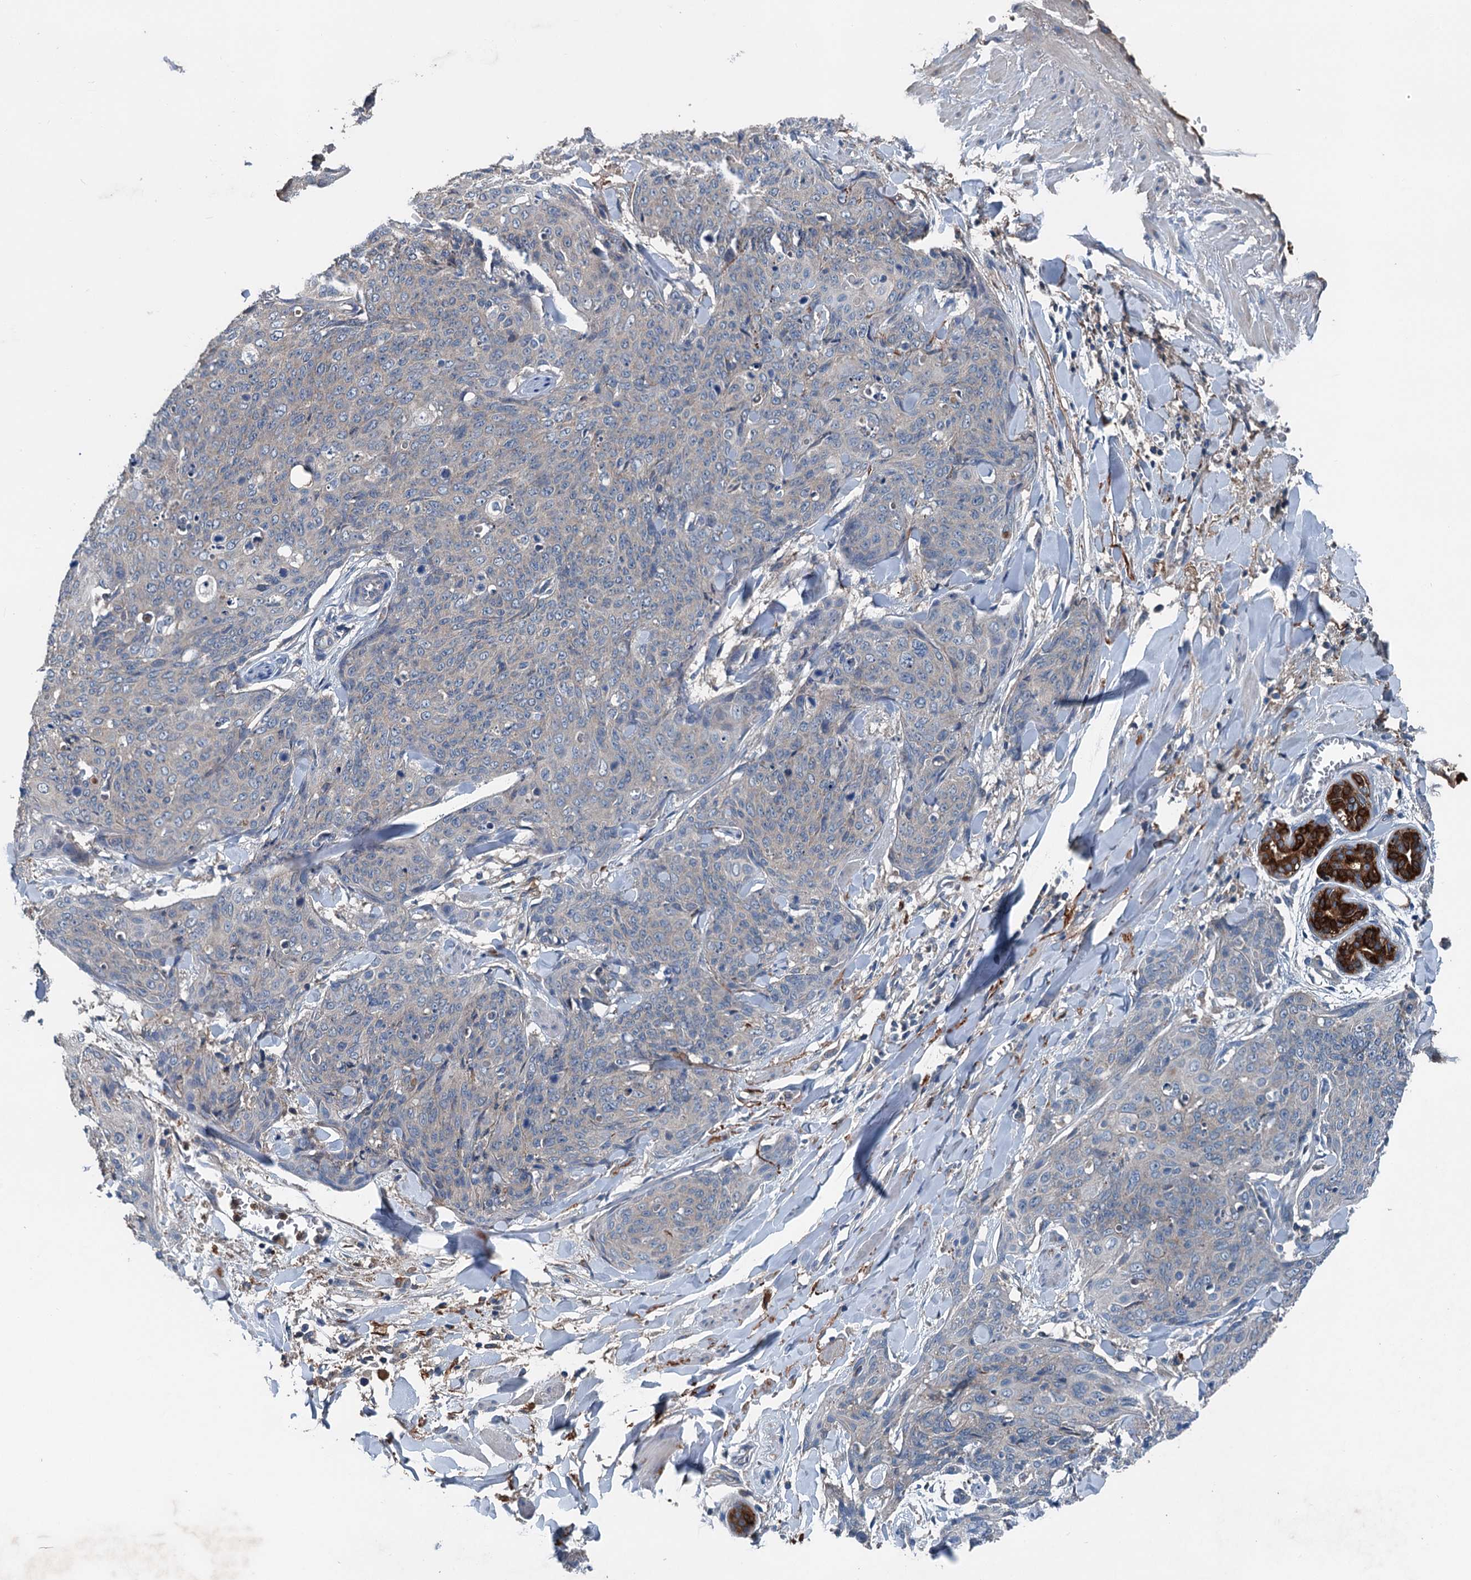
{"staining": {"intensity": "negative", "quantity": "none", "location": "none"}, "tissue": "skin cancer", "cell_type": "Tumor cells", "image_type": "cancer", "snomed": [{"axis": "morphology", "description": "Squamous cell carcinoma, NOS"}, {"axis": "topography", "description": "Skin"}, {"axis": "topography", "description": "Vulva"}], "caption": "Immunohistochemistry photomicrograph of skin cancer stained for a protein (brown), which demonstrates no positivity in tumor cells.", "gene": "PDSS1", "patient": {"sex": "female", "age": 85}}